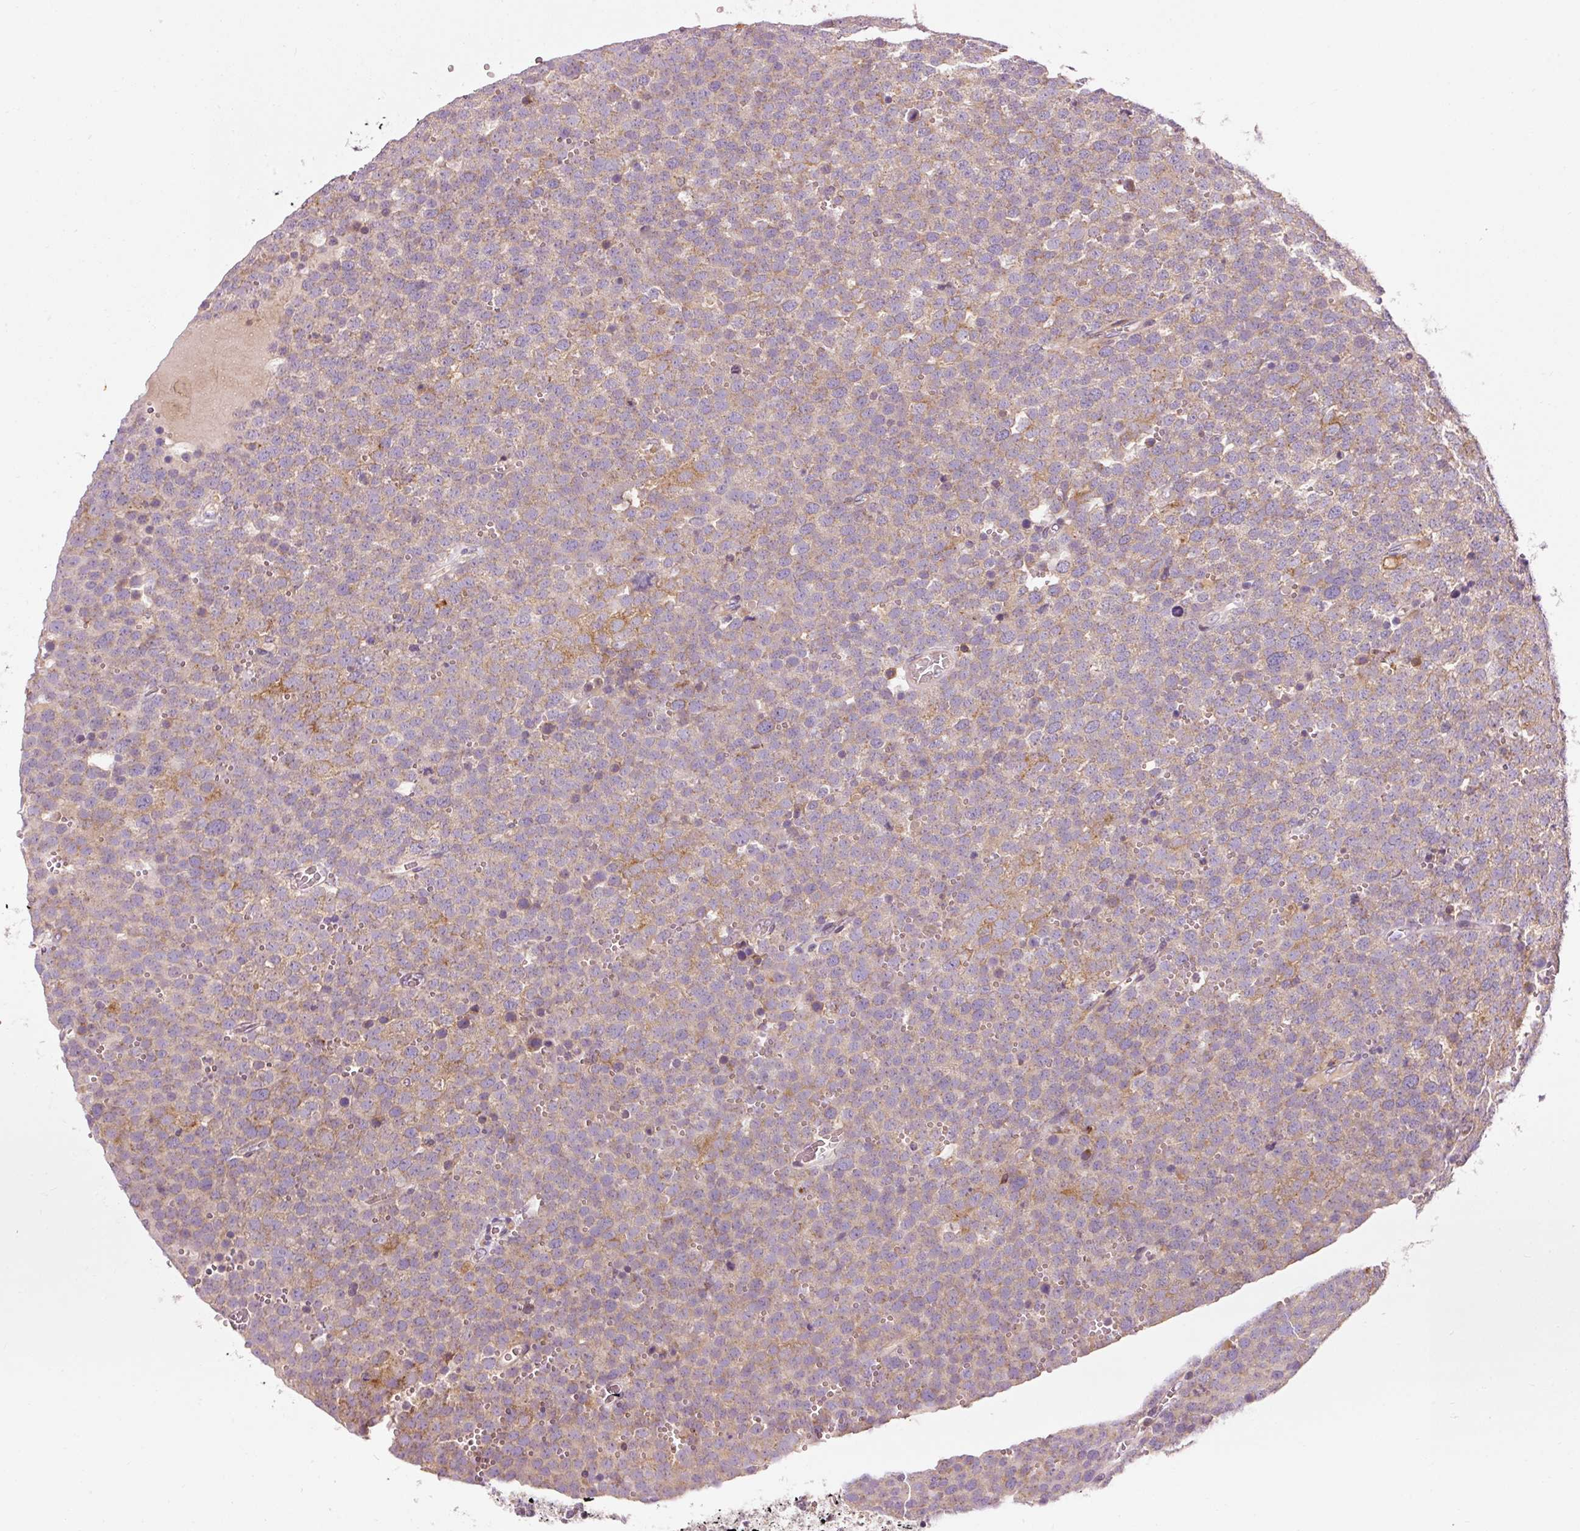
{"staining": {"intensity": "moderate", "quantity": "<25%", "location": "cytoplasmic/membranous"}, "tissue": "testis cancer", "cell_type": "Tumor cells", "image_type": "cancer", "snomed": [{"axis": "morphology", "description": "Seminoma, NOS"}, {"axis": "topography", "description": "Testis"}], "caption": "Human testis cancer (seminoma) stained with a protein marker exhibits moderate staining in tumor cells.", "gene": "NAPA", "patient": {"sex": "male", "age": 71}}